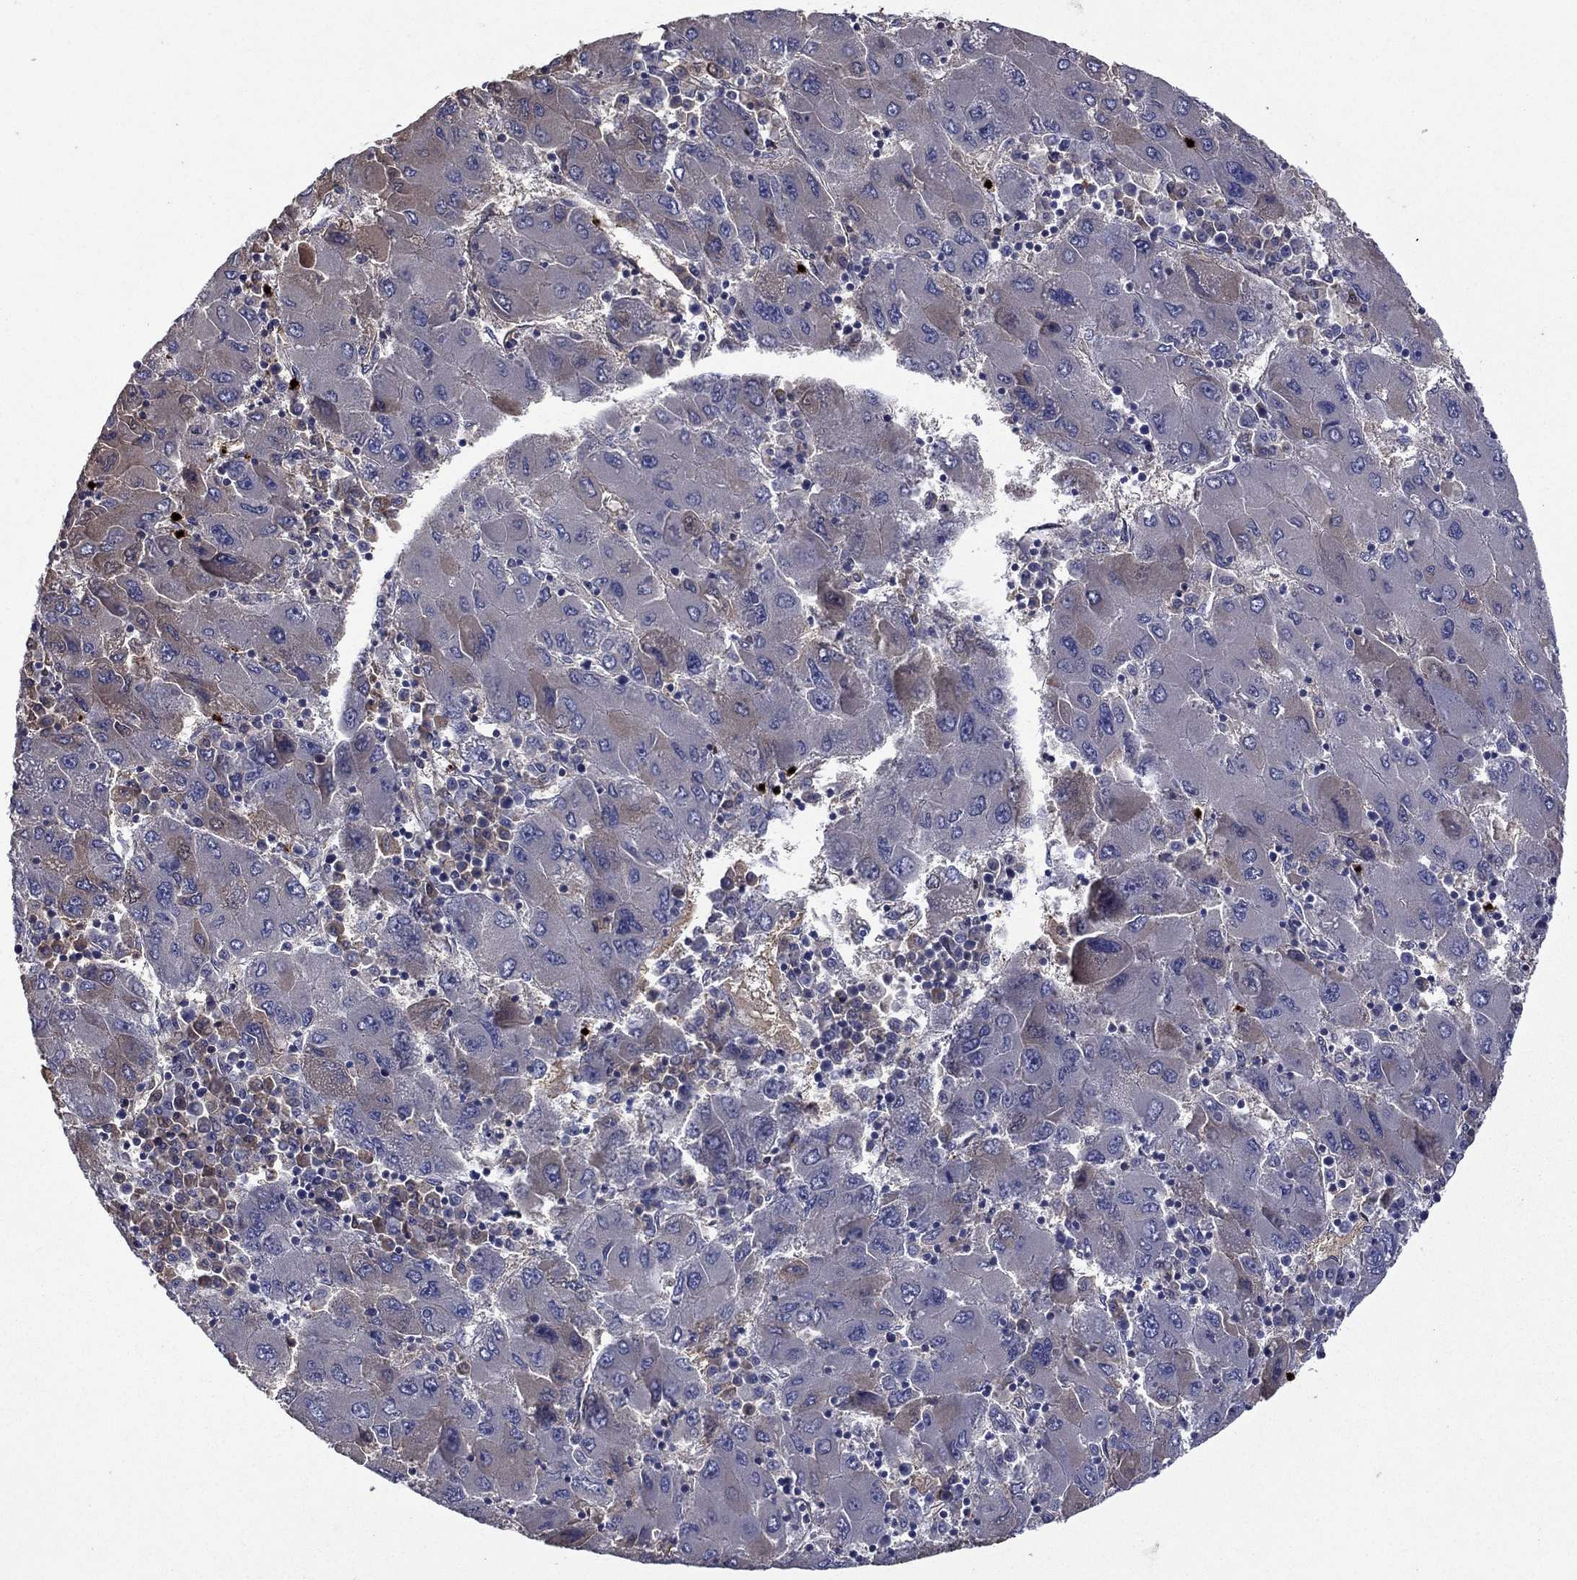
{"staining": {"intensity": "weak", "quantity": "<25%", "location": "cytoplasmic/membranous"}, "tissue": "liver cancer", "cell_type": "Tumor cells", "image_type": "cancer", "snomed": [{"axis": "morphology", "description": "Carcinoma, Hepatocellular, NOS"}, {"axis": "topography", "description": "Liver"}], "caption": "DAB (3,3'-diaminobenzidine) immunohistochemical staining of liver hepatocellular carcinoma exhibits no significant expression in tumor cells. (DAB immunohistochemistry, high magnification).", "gene": "SATB1", "patient": {"sex": "male", "age": 75}}